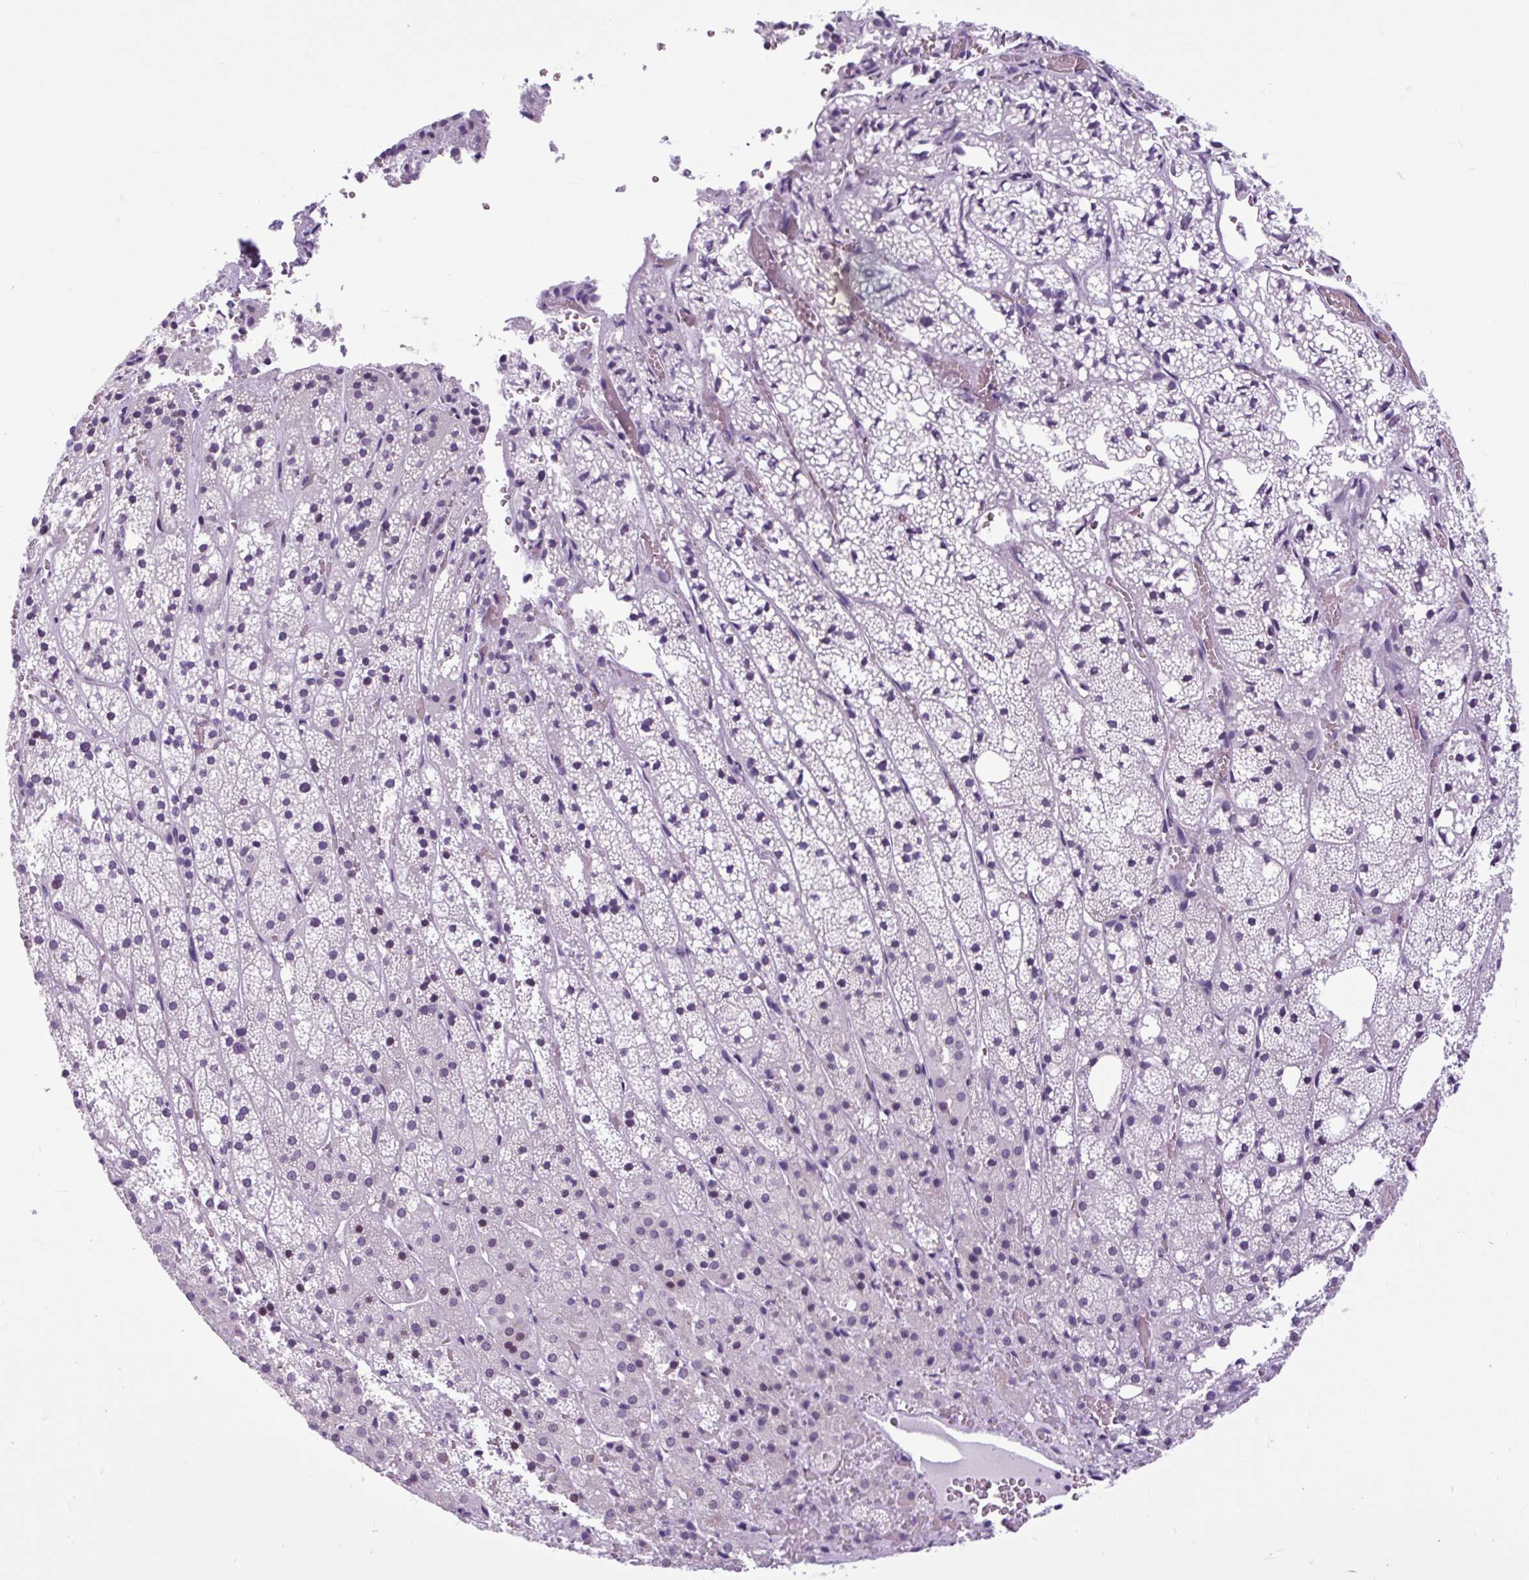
{"staining": {"intensity": "weak", "quantity": "25%-75%", "location": "nuclear"}, "tissue": "adrenal gland", "cell_type": "Glandular cells", "image_type": "normal", "snomed": [{"axis": "morphology", "description": "Normal tissue, NOS"}, {"axis": "topography", "description": "Adrenal gland"}], "caption": "The immunohistochemical stain shows weak nuclear positivity in glandular cells of benign adrenal gland. (IHC, brightfield microscopy, high magnification).", "gene": "CLK2", "patient": {"sex": "male", "age": 53}}